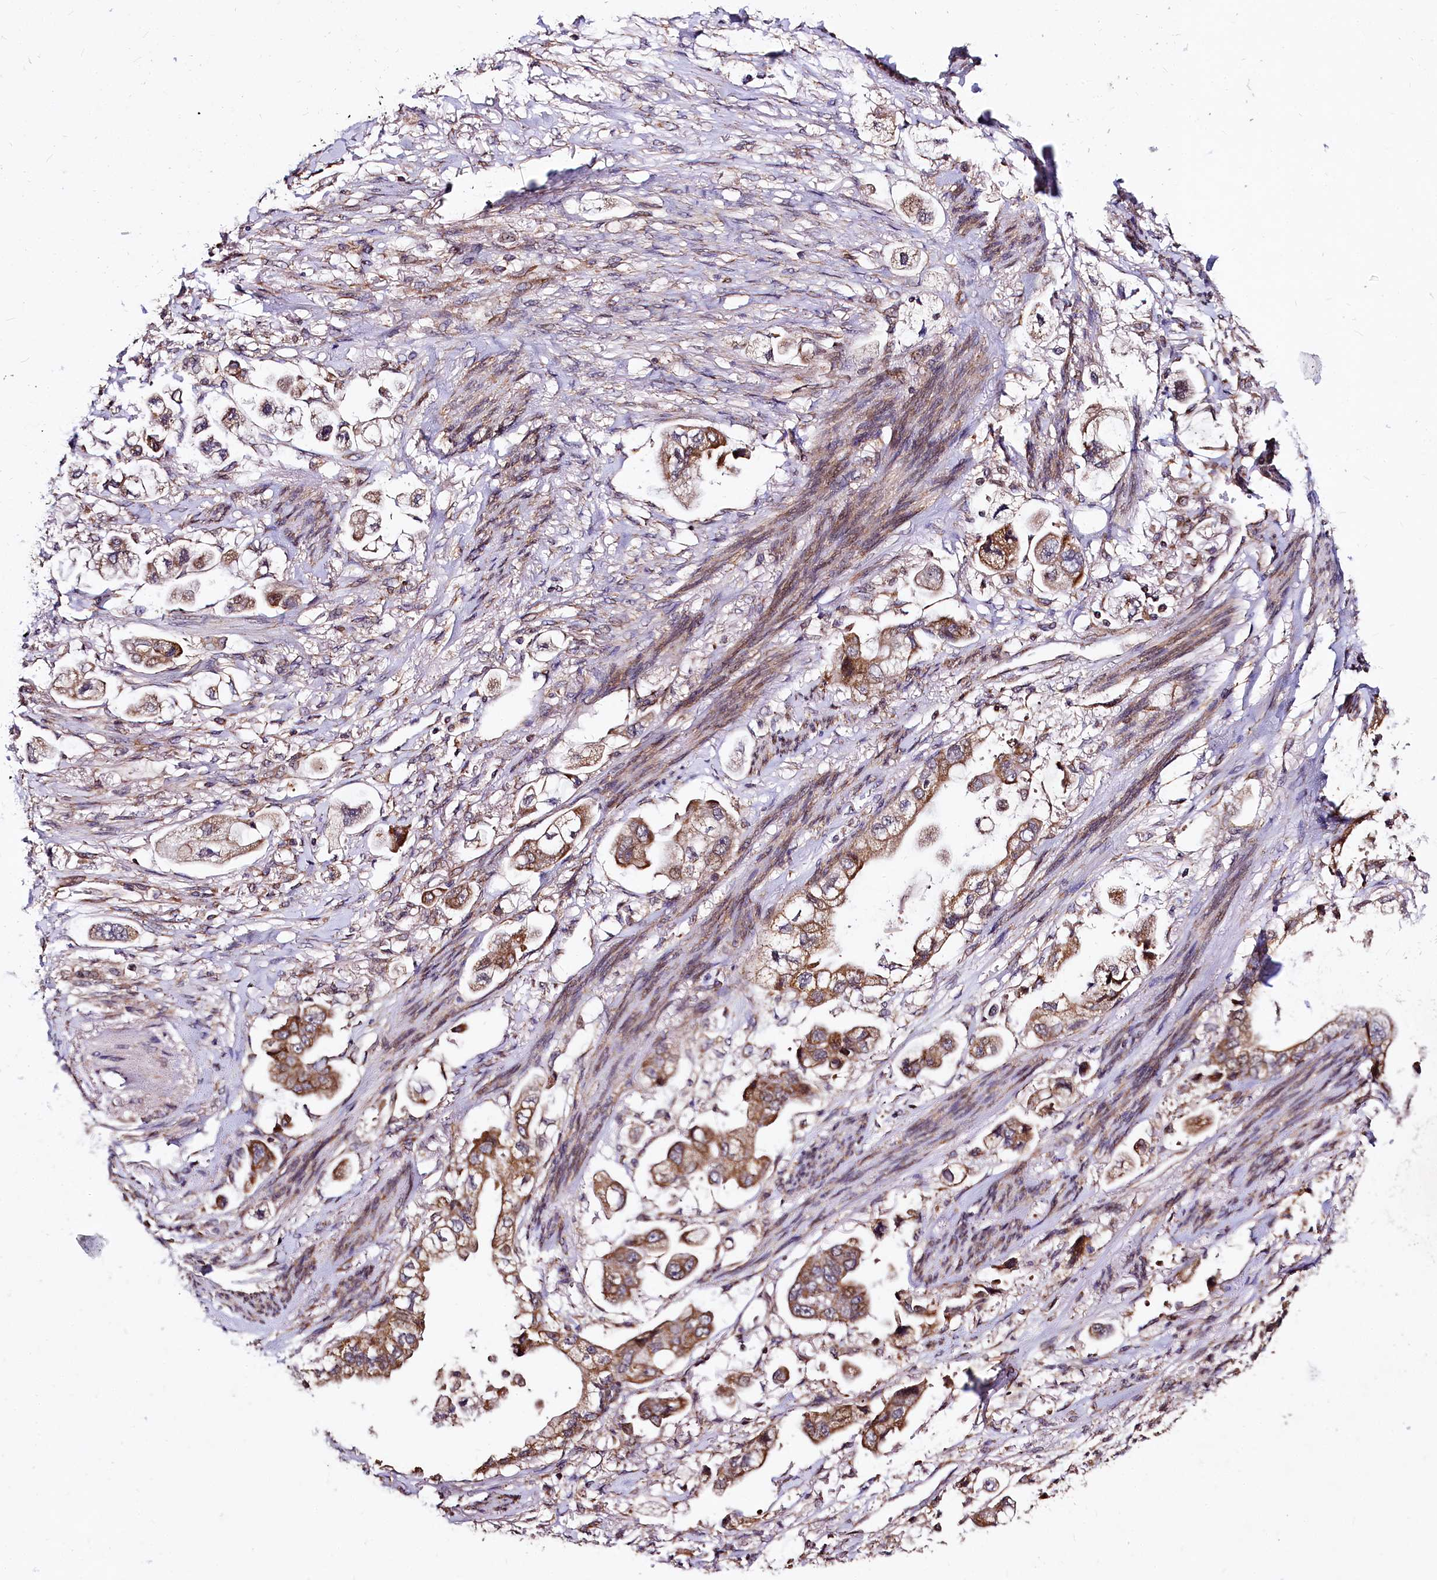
{"staining": {"intensity": "moderate", "quantity": ">75%", "location": "cytoplasmic/membranous"}, "tissue": "stomach cancer", "cell_type": "Tumor cells", "image_type": "cancer", "snomed": [{"axis": "morphology", "description": "Adenocarcinoma, NOS"}, {"axis": "topography", "description": "Stomach"}], "caption": "Immunohistochemical staining of adenocarcinoma (stomach) reveals medium levels of moderate cytoplasmic/membranous staining in approximately >75% of tumor cells.", "gene": "SPRYD3", "patient": {"sex": "male", "age": 62}}